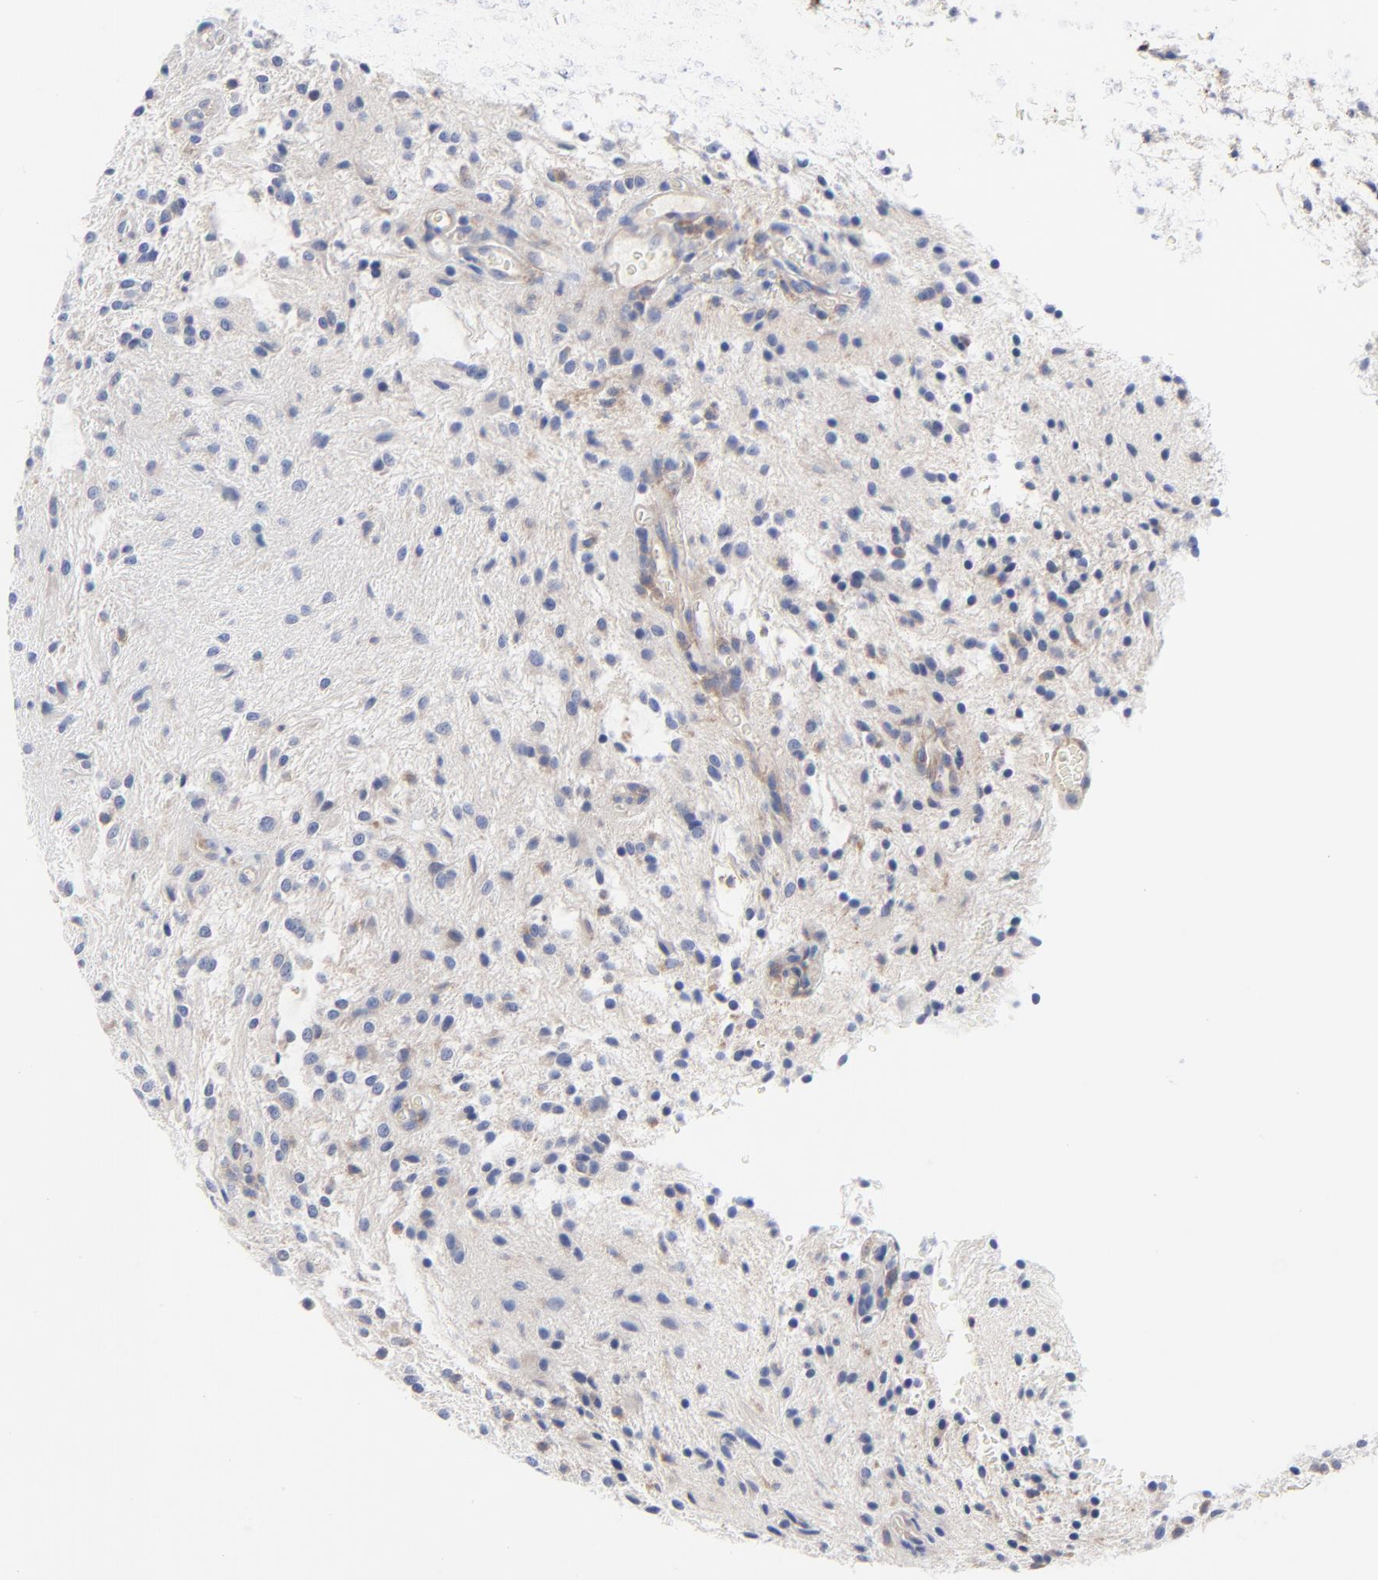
{"staining": {"intensity": "moderate", "quantity": "<25%", "location": "cytoplasmic/membranous"}, "tissue": "glioma", "cell_type": "Tumor cells", "image_type": "cancer", "snomed": [{"axis": "morphology", "description": "Glioma, malignant, NOS"}, {"axis": "topography", "description": "Cerebellum"}], "caption": "Immunohistochemical staining of glioma (malignant) exhibits low levels of moderate cytoplasmic/membranous protein positivity in approximately <25% of tumor cells.", "gene": "STAT2", "patient": {"sex": "female", "age": 10}}